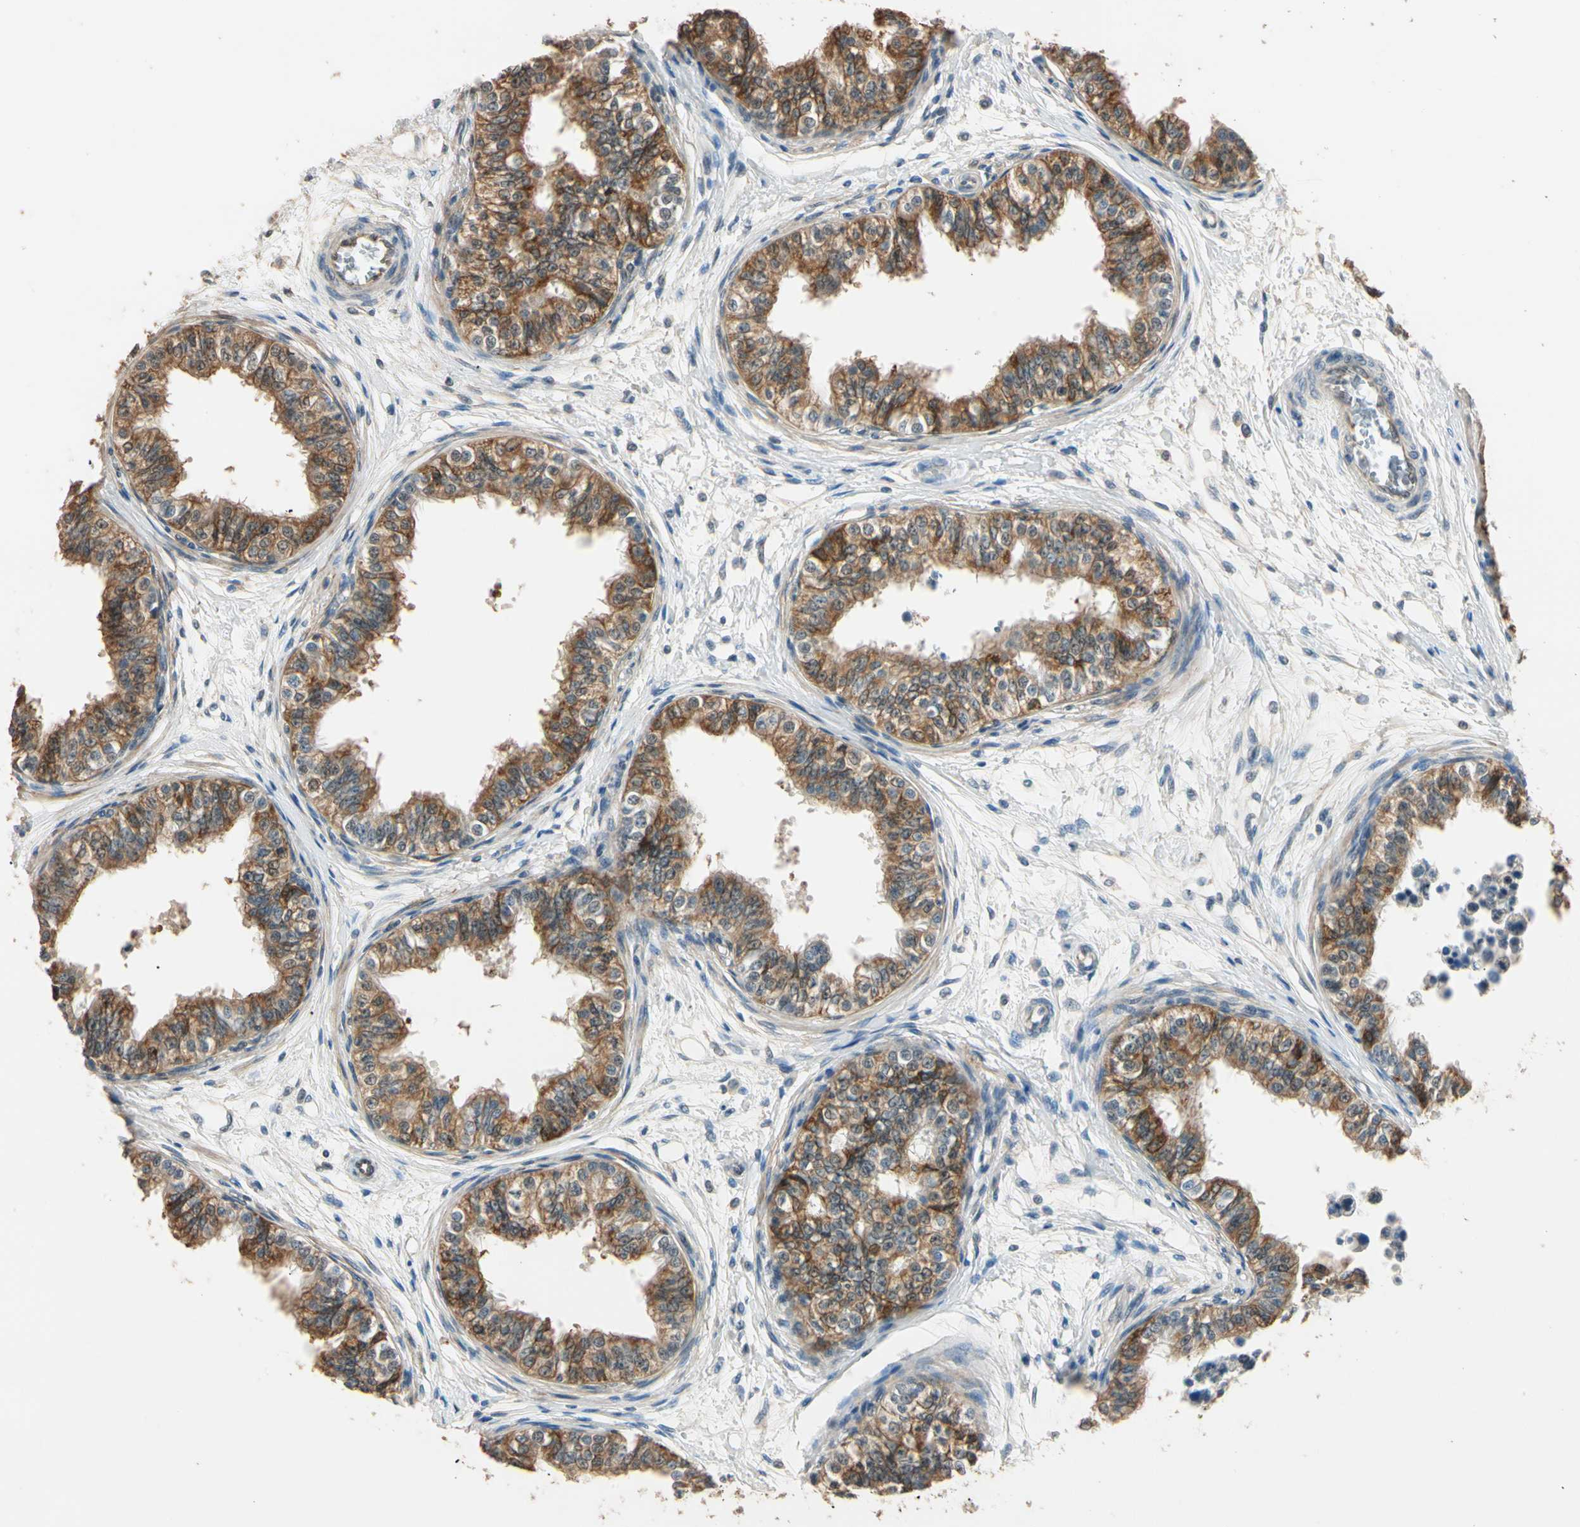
{"staining": {"intensity": "strong", "quantity": ">75%", "location": "cytoplasmic/membranous"}, "tissue": "epididymis", "cell_type": "Glandular cells", "image_type": "normal", "snomed": [{"axis": "morphology", "description": "Normal tissue, NOS"}, {"axis": "morphology", "description": "Adenocarcinoma, metastatic, NOS"}, {"axis": "topography", "description": "Testis"}, {"axis": "topography", "description": "Epididymis"}], "caption": "This histopathology image displays benign epididymis stained with IHC to label a protein in brown. The cytoplasmic/membranous of glandular cells show strong positivity for the protein. Nuclei are counter-stained blue.", "gene": "TASOR", "patient": {"sex": "male", "age": 26}}